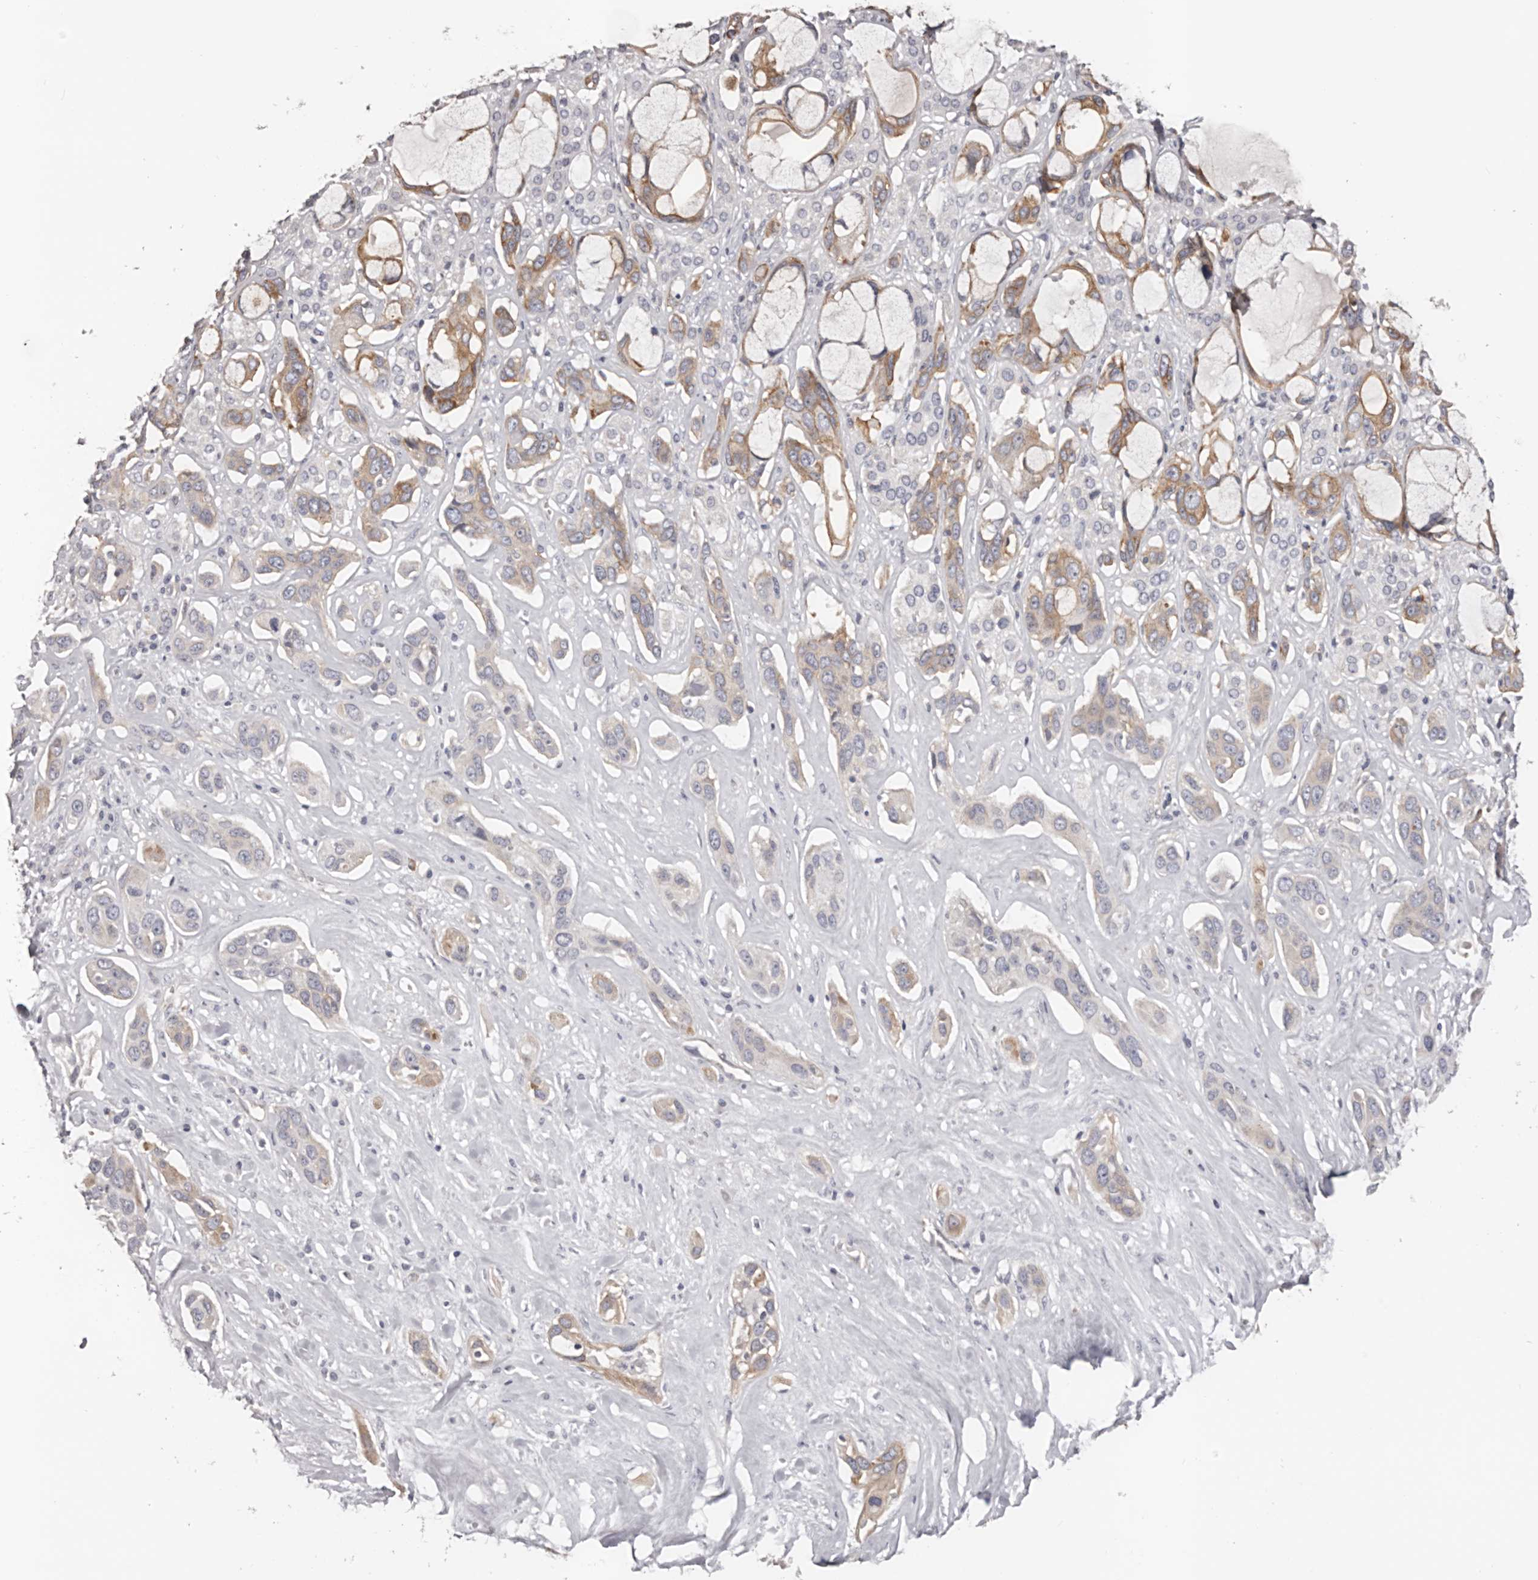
{"staining": {"intensity": "moderate", "quantity": "<25%", "location": "cytoplasmic/membranous"}, "tissue": "pancreatic cancer", "cell_type": "Tumor cells", "image_type": "cancer", "snomed": [{"axis": "morphology", "description": "Adenocarcinoma, NOS"}, {"axis": "topography", "description": "Pancreas"}], "caption": "IHC histopathology image of pancreatic cancer (adenocarcinoma) stained for a protein (brown), which shows low levels of moderate cytoplasmic/membranous expression in about <25% of tumor cells.", "gene": "DMRT2", "patient": {"sex": "female", "age": 60}}